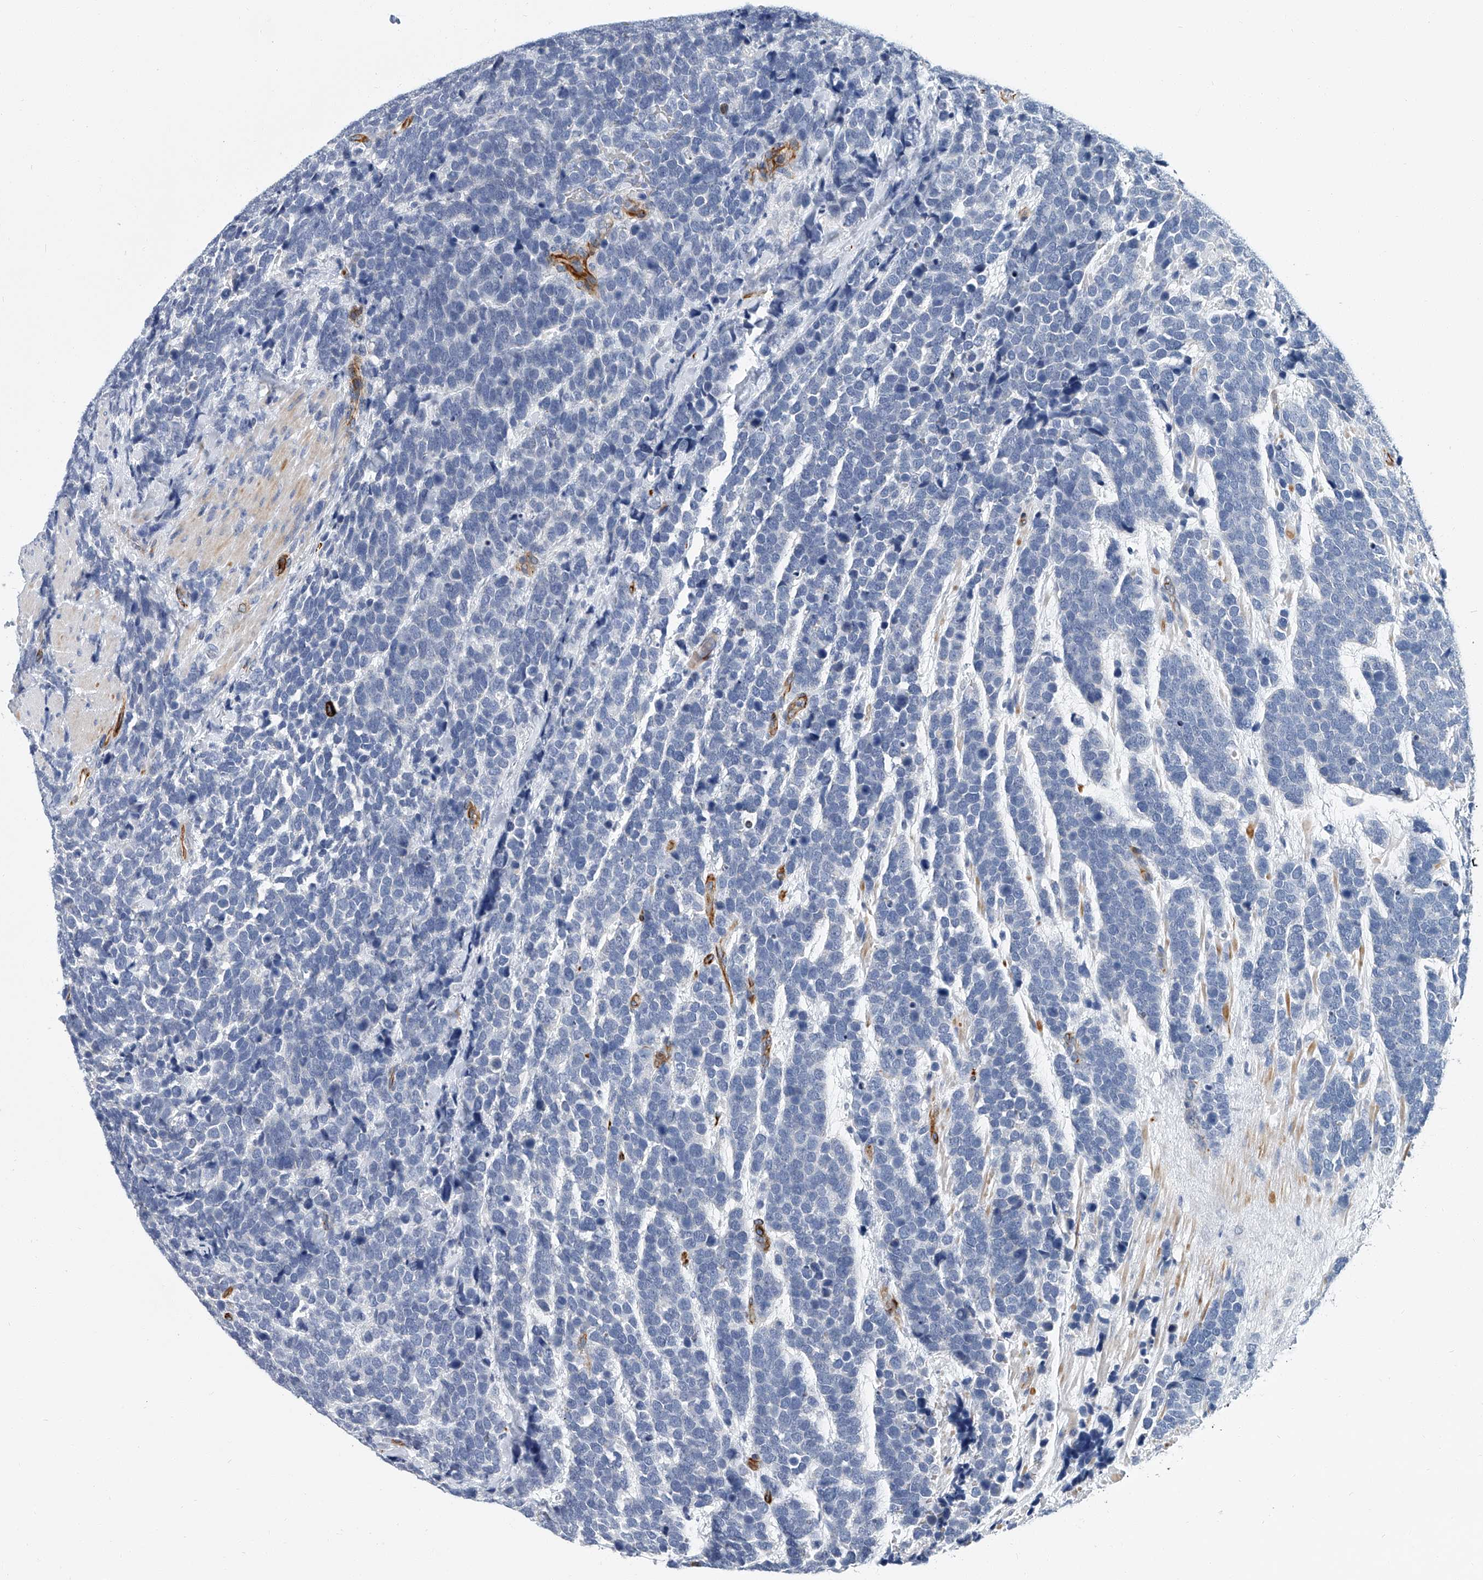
{"staining": {"intensity": "negative", "quantity": "none", "location": "none"}, "tissue": "urothelial cancer", "cell_type": "Tumor cells", "image_type": "cancer", "snomed": [{"axis": "morphology", "description": "Urothelial carcinoma, High grade"}, {"axis": "topography", "description": "Urinary bladder"}], "caption": "Immunohistochemical staining of human urothelial carcinoma (high-grade) displays no significant positivity in tumor cells.", "gene": "KIRREL1", "patient": {"sex": "female", "age": 82}}